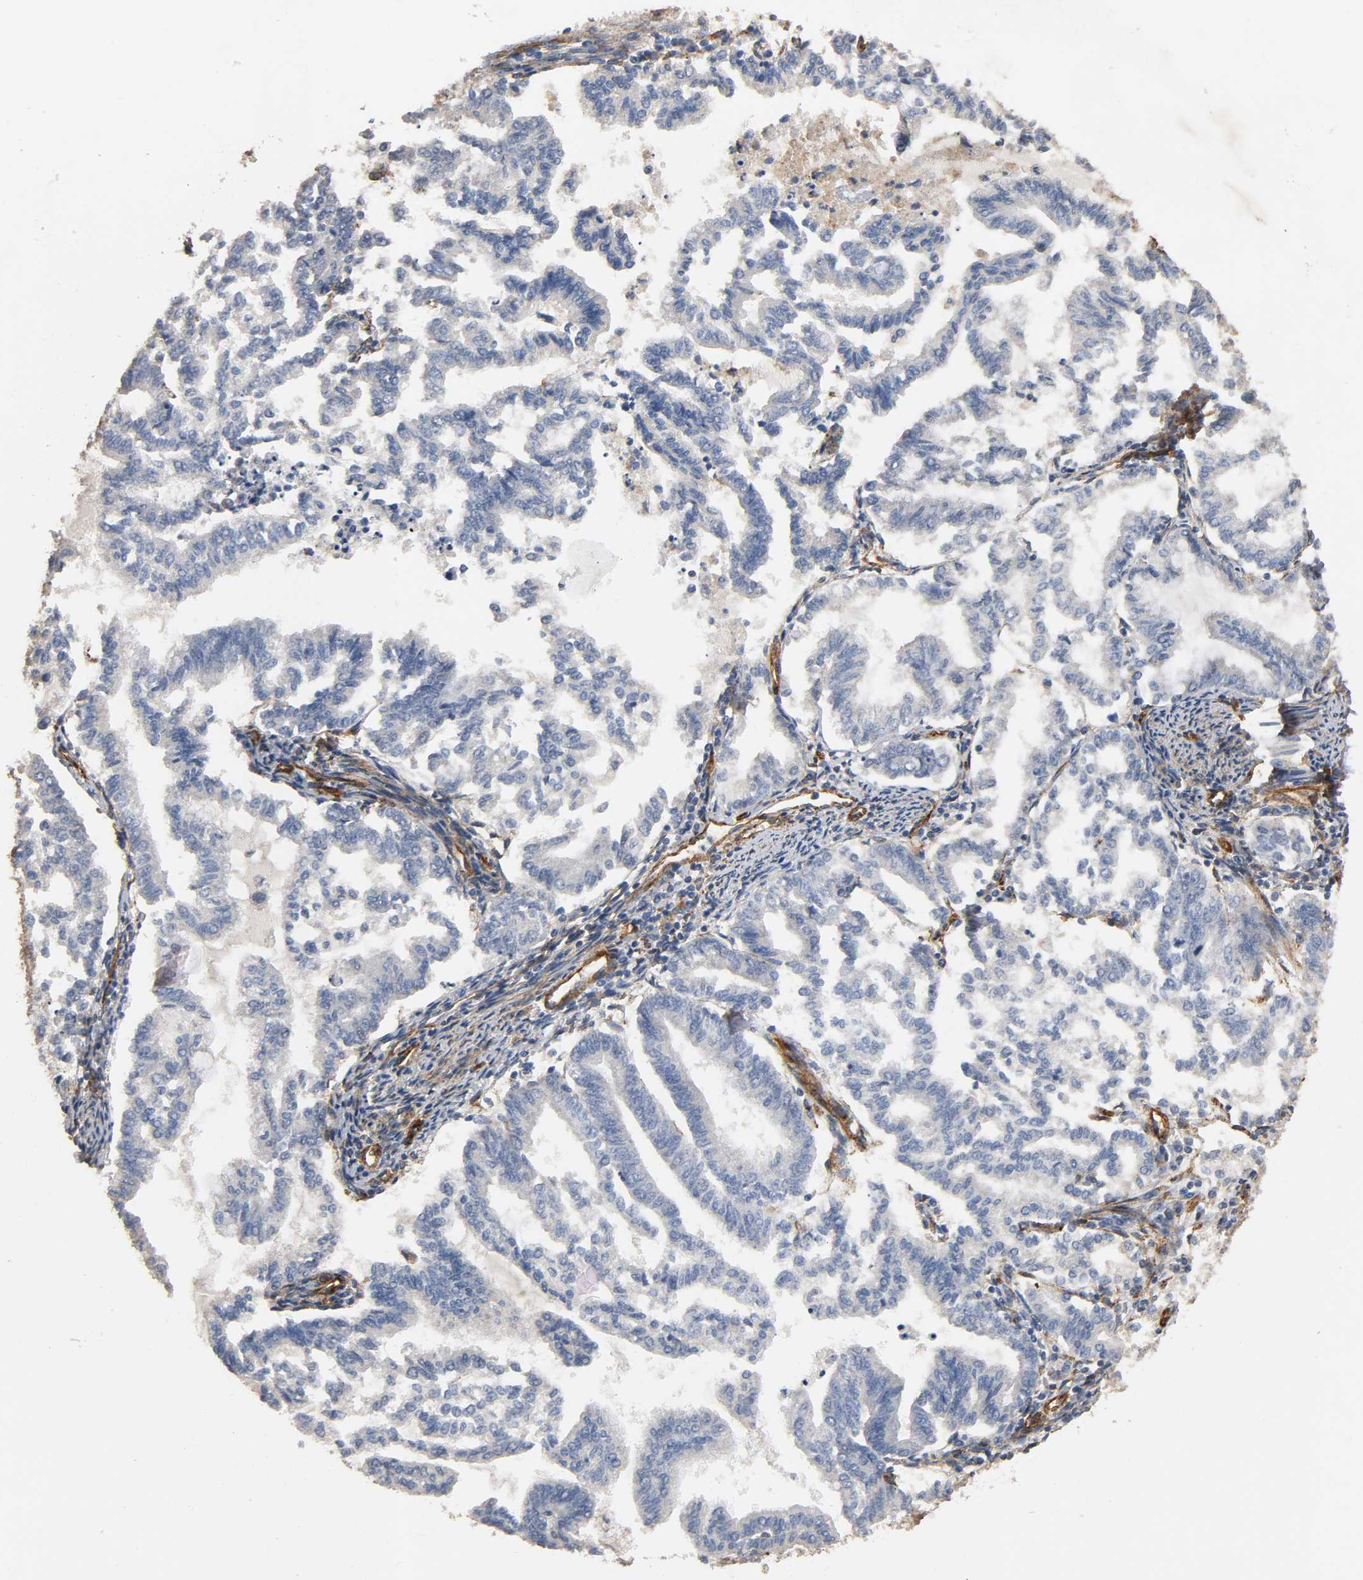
{"staining": {"intensity": "negative", "quantity": "none", "location": "none"}, "tissue": "endometrial cancer", "cell_type": "Tumor cells", "image_type": "cancer", "snomed": [{"axis": "morphology", "description": "Adenocarcinoma, NOS"}, {"axis": "topography", "description": "Endometrium"}], "caption": "An IHC photomicrograph of endometrial adenocarcinoma is shown. There is no staining in tumor cells of endometrial adenocarcinoma.", "gene": "IFITM3", "patient": {"sex": "female", "age": 79}}